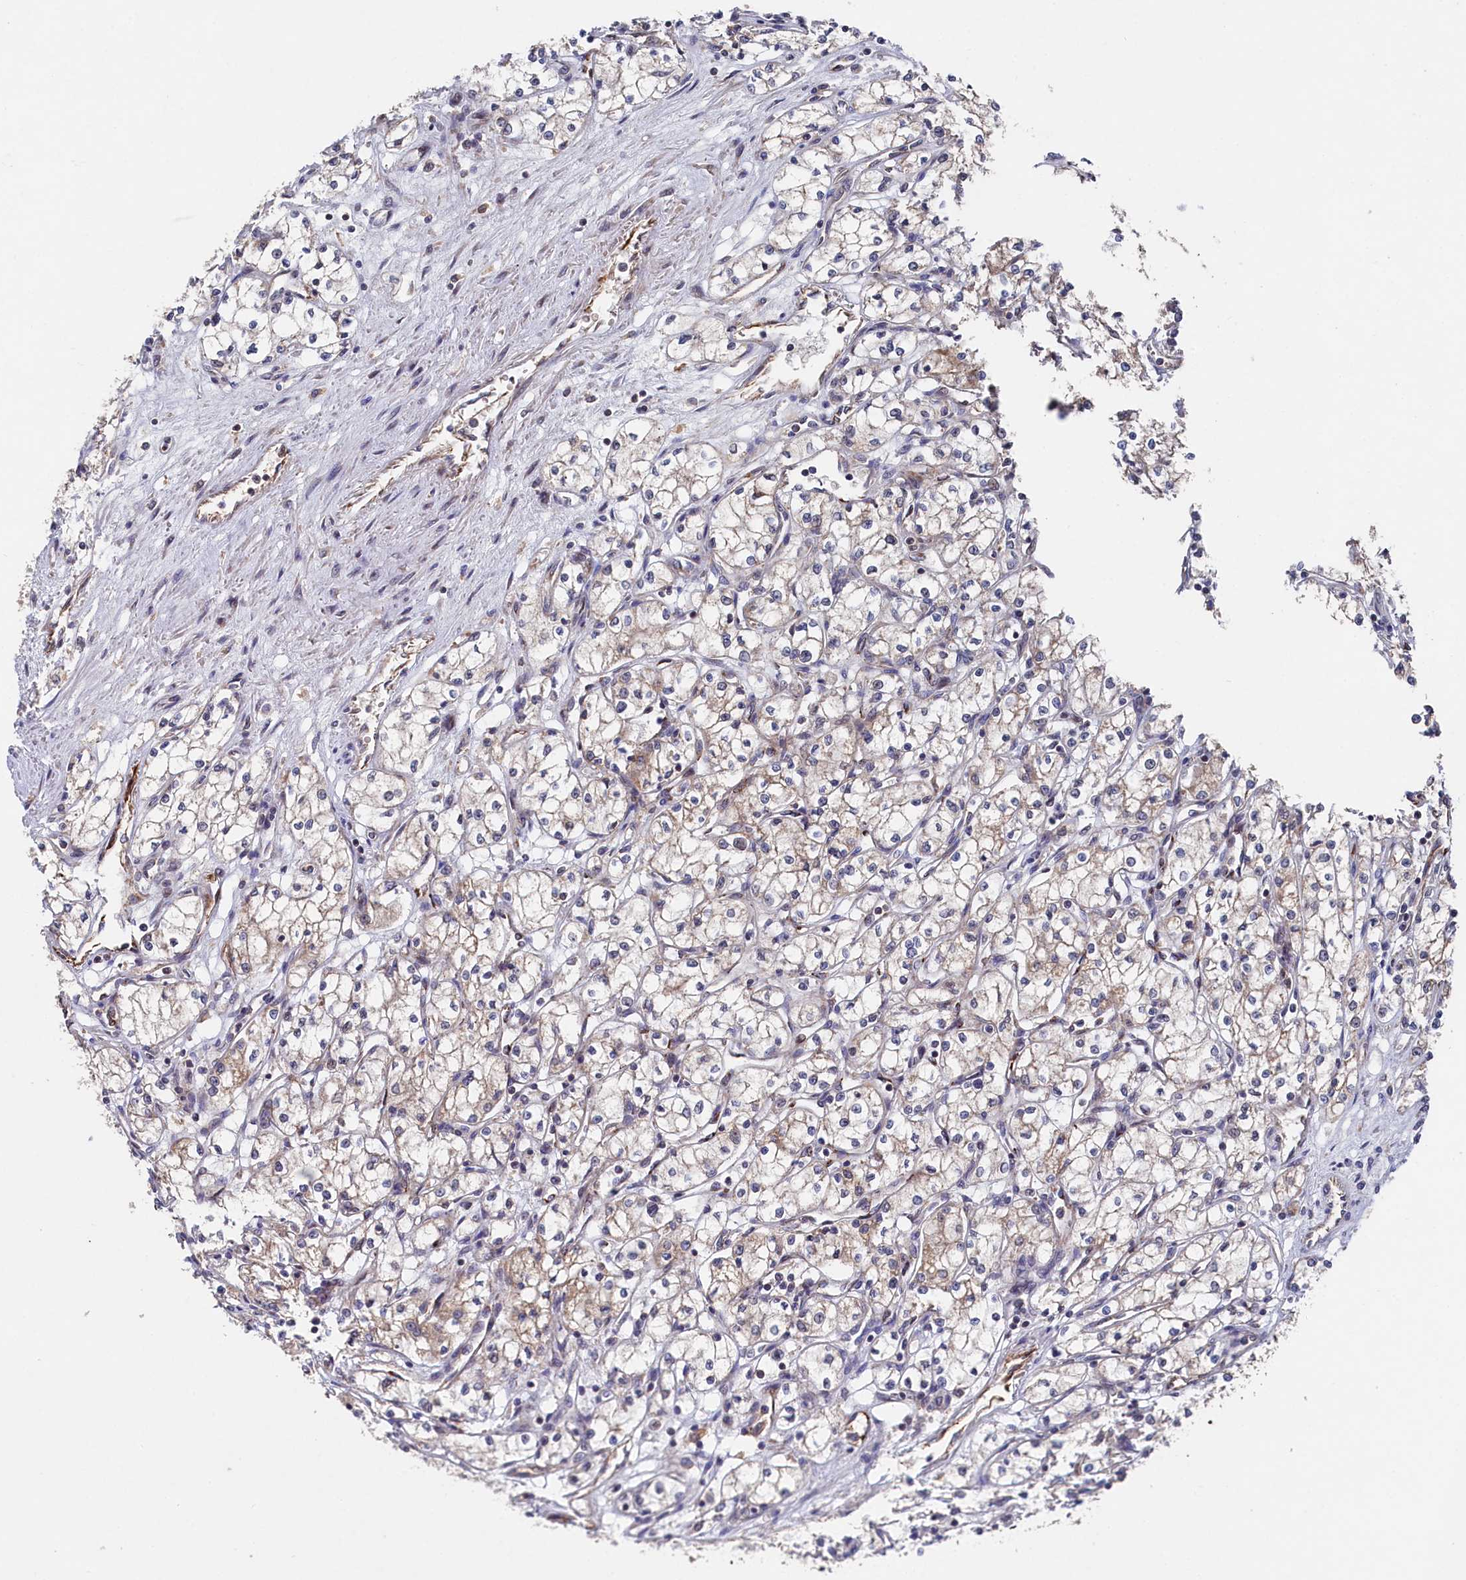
{"staining": {"intensity": "moderate", "quantity": "<25%", "location": "cytoplasmic/membranous"}, "tissue": "renal cancer", "cell_type": "Tumor cells", "image_type": "cancer", "snomed": [{"axis": "morphology", "description": "Adenocarcinoma, NOS"}, {"axis": "topography", "description": "Kidney"}], "caption": "Moderate cytoplasmic/membranous protein positivity is appreciated in approximately <25% of tumor cells in renal adenocarcinoma. The protein is shown in brown color, while the nuclei are stained blue.", "gene": "SUPV3L1", "patient": {"sex": "male", "age": 59}}